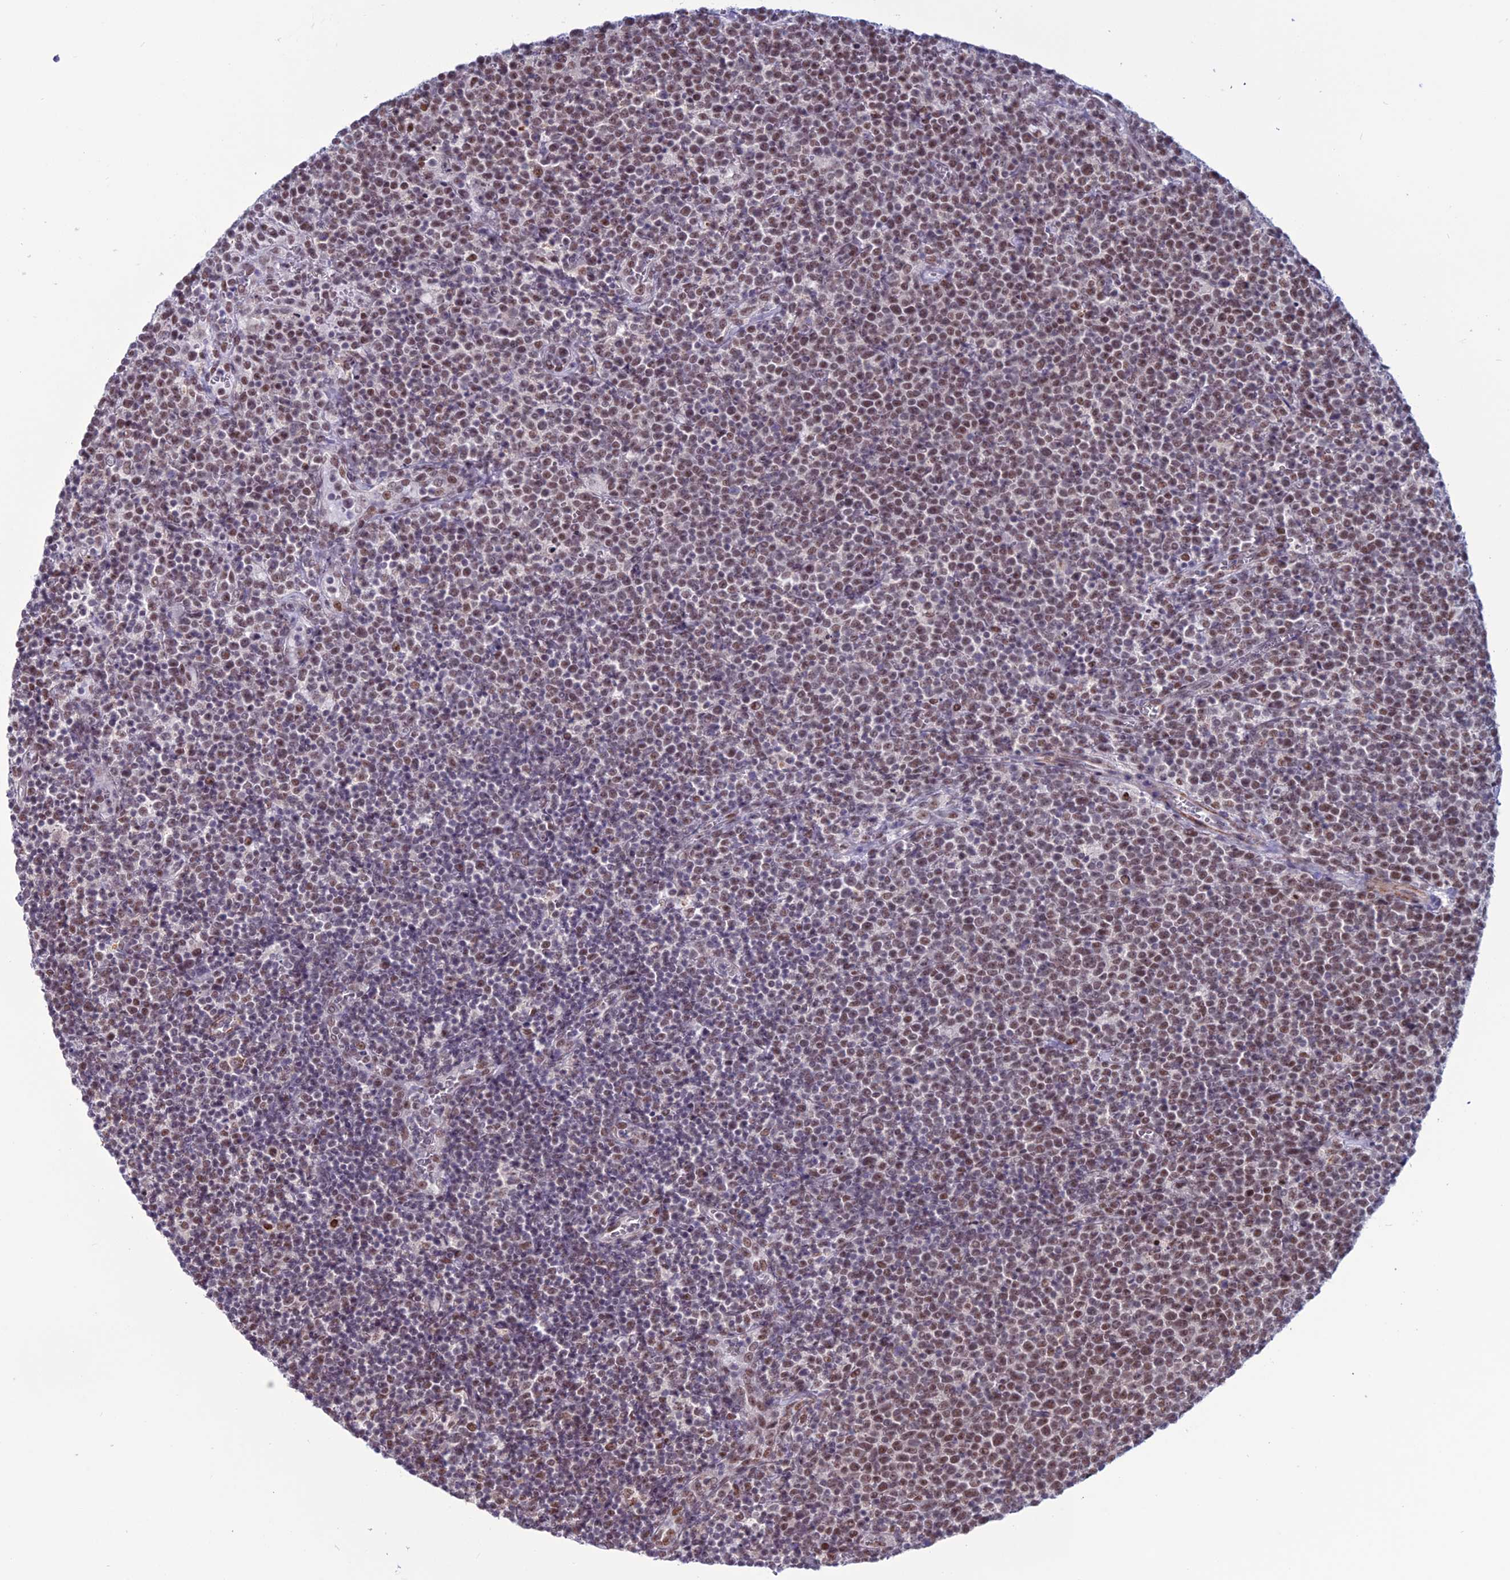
{"staining": {"intensity": "moderate", "quantity": "25%-75%", "location": "nuclear"}, "tissue": "lymphoma", "cell_type": "Tumor cells", "image_type": "cancer", "snomed": [{"axis": "morphology", "description": "Malignant lymphoma, non-Hodgkin's type, High grade"}, {"axis": "topography", "description": "Lymph node"}], "caption": "Malignant lymphoma, non-Hodgkin's type (high-grade) stained for a protein (brown) displays moderate nuclear positive staining in approximately 25%-75% of tumor cells.", "gene": "U2AF1", "patient": {"sex": "male", "age": 61}}